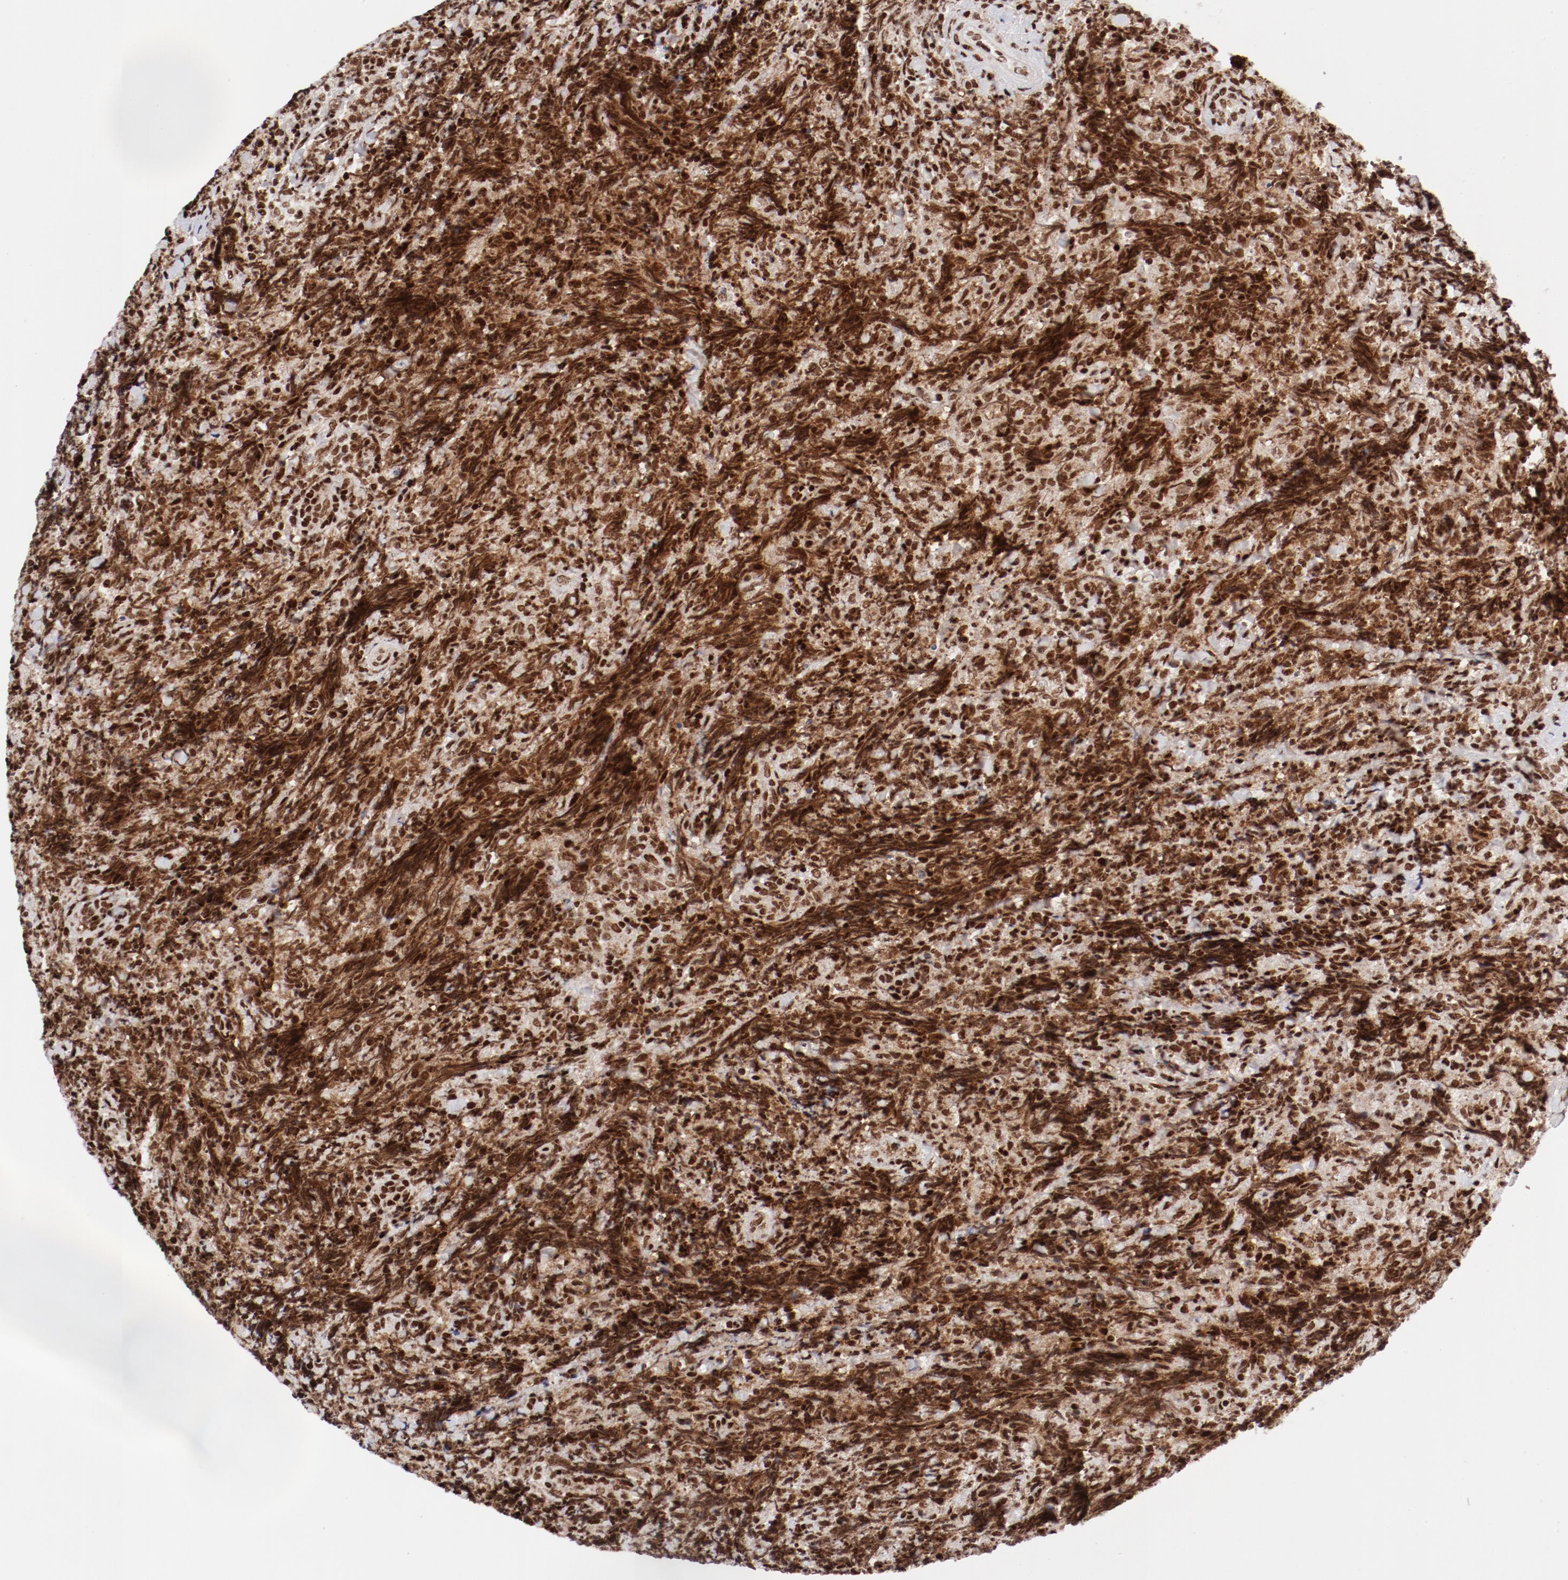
{"staining": {"intensity": "strong", "quantity": ">75%", "location": "nuclear"}, "tissue": "lymphoma", "cell_type": "Tumor cells", "image_type": "cancer", "snomed": [{"axis": "morphology", "description": "Malignant lymphoma, non-Hodgkin's type, High grade"}, {"axis": "topography", "description": "Tonsil"}], "caption": "The histopathology image shows staining of lymphoma, revealing strong nuclear protein positivity (brown color) within tumor cells.", "gene": "NFYB", "patient": {"sex": "female", "age": 36}}